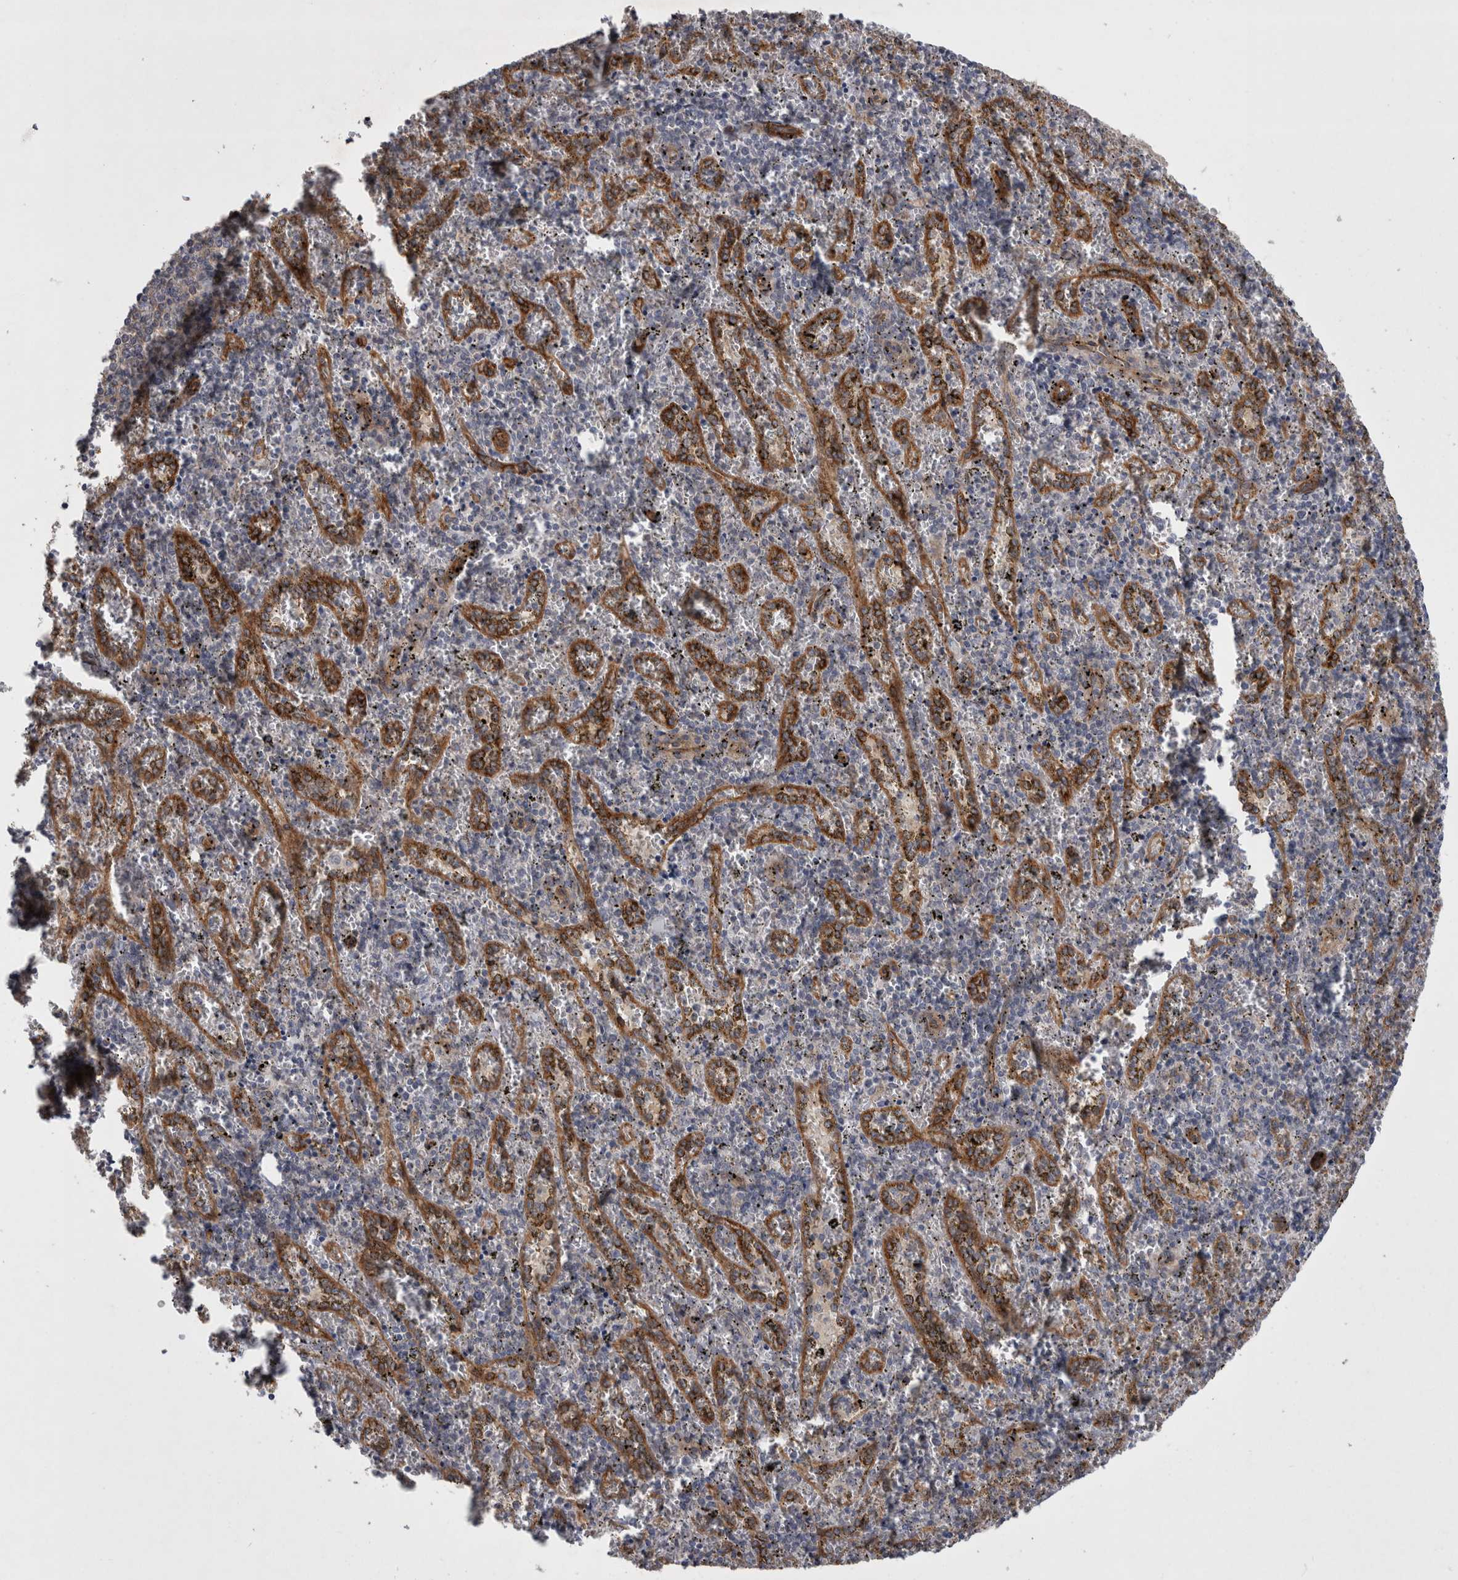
{"staining": {"intensity": "weak", "quantity": "<25%", "location": "cytoplasmic/membranous"}, "tissue": "spleen", "cell_type": "Cells in red pulp", "image_type": "normal", "snomed": [{"axis": "morphology", "description": "Normal tissue, NOS"}, {"axis": "topography", "description": "Spleen"}], "caption": "Immunohistochemistry of unremarkable spleen shows no staining in cells in red pulp. The staining is performed using DAB (3,3'-diaminobenzidine) brown chromogen with nuclei counter-stained in using hematoxylin.", "gene": "DDX6", "patient": {"sex": "male", "age": 11}}